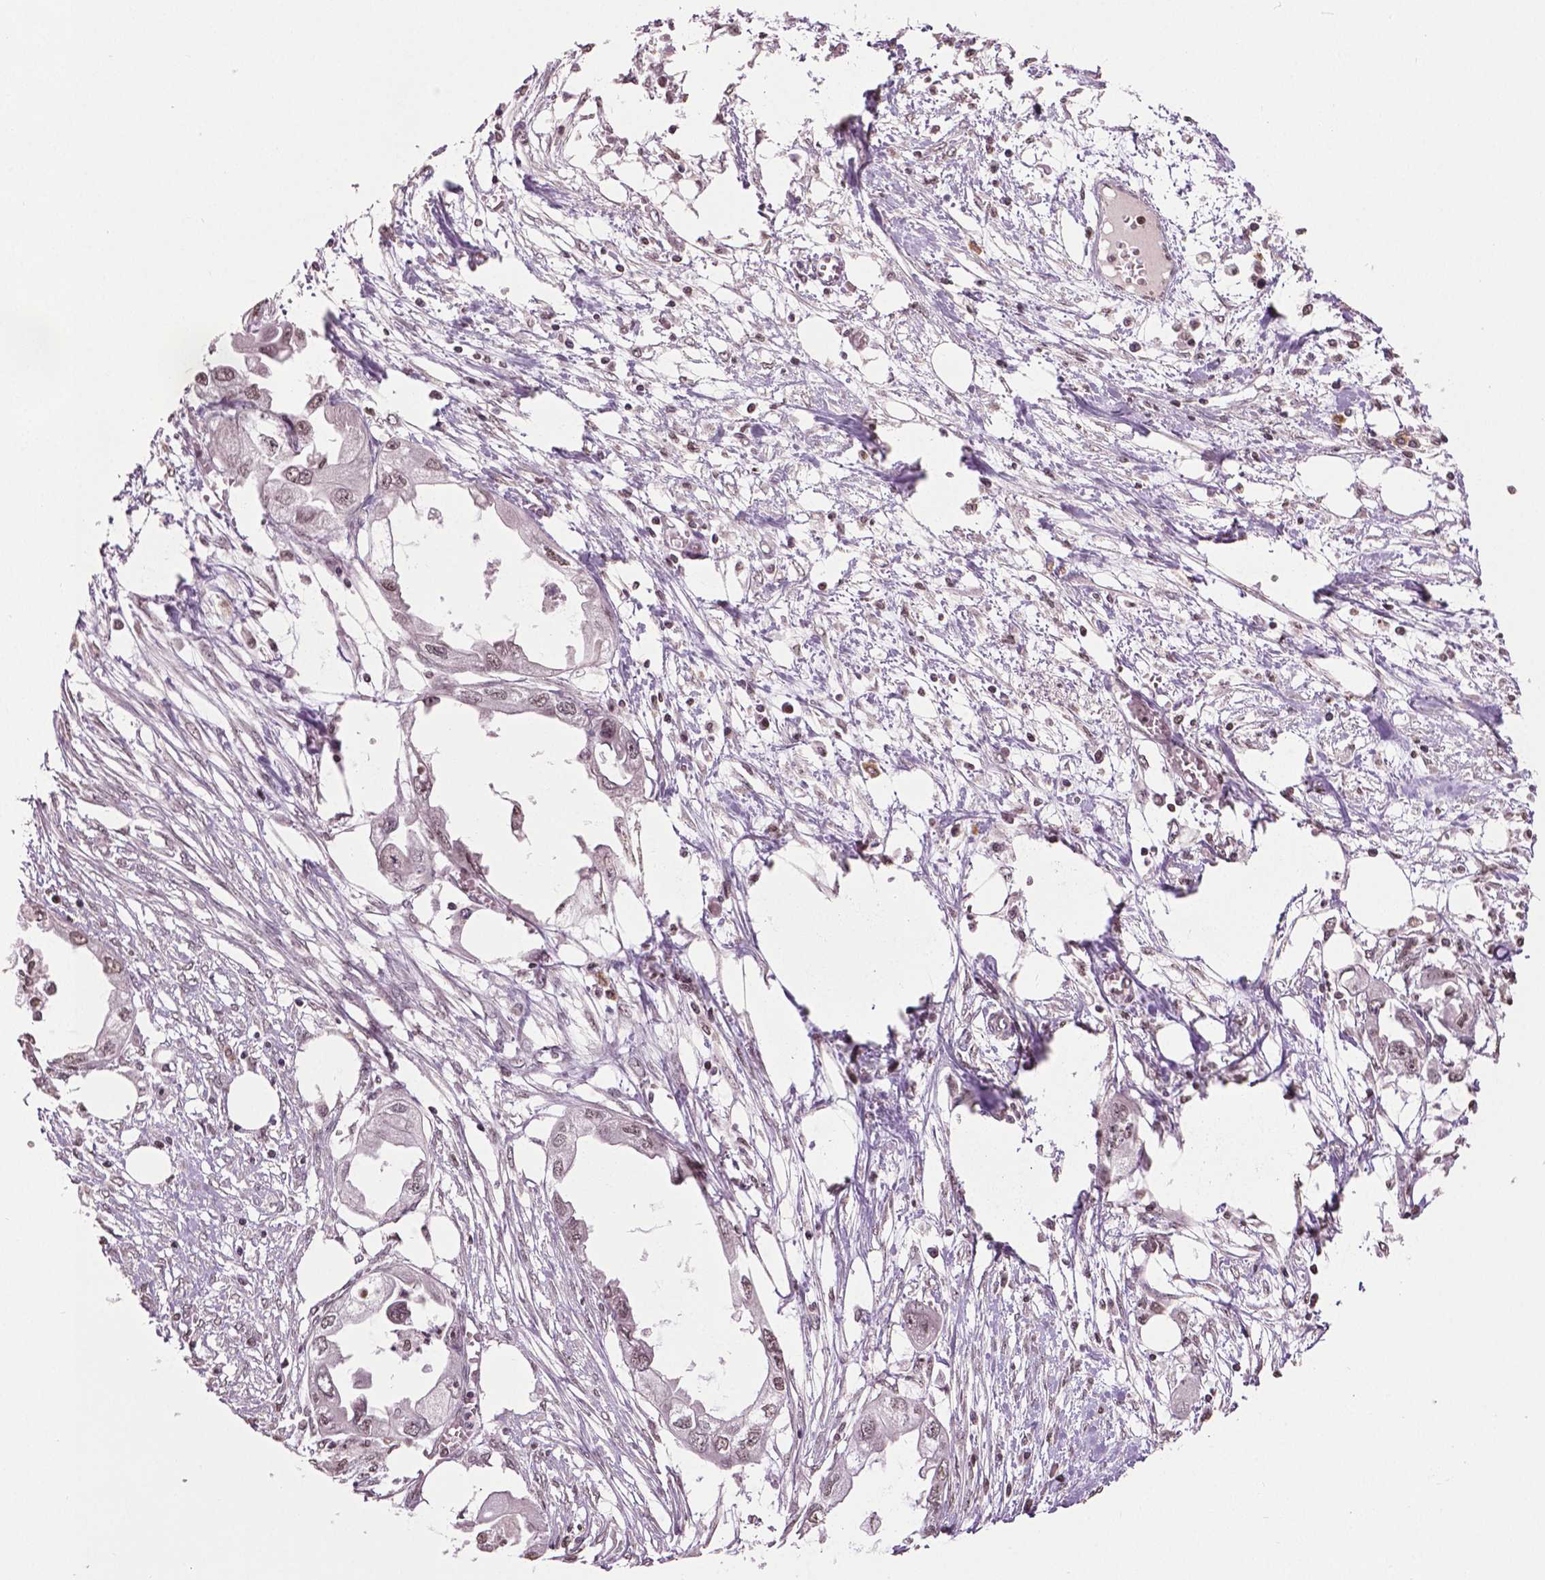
{"staining": {"intensity": "weak", "quantity": "25%-75%", "location": "nuclear"}, "tissue": "endometrial cancer", "cell_type": "Tumor cells", "image_type": "cancer", "snomed": [{"axis": "morphology", "description": "Adenocarcinoma, NOS"}, {"axis": "morphology", "description": "Adenocarcinoma, metastatic, NOS"}, {"axis": "topography", "description": "Adipose tissue"}, {"axis": "topography", "description": "Endometrium"}], "caption": "Approximately 25%-75% of tumor cells in human endometrial cancer display weak nuclear protein staining as visualized by brown immunohistochemical staining.", "gene": "DLX5", "patient": {"sex": "female", "age": 67}}